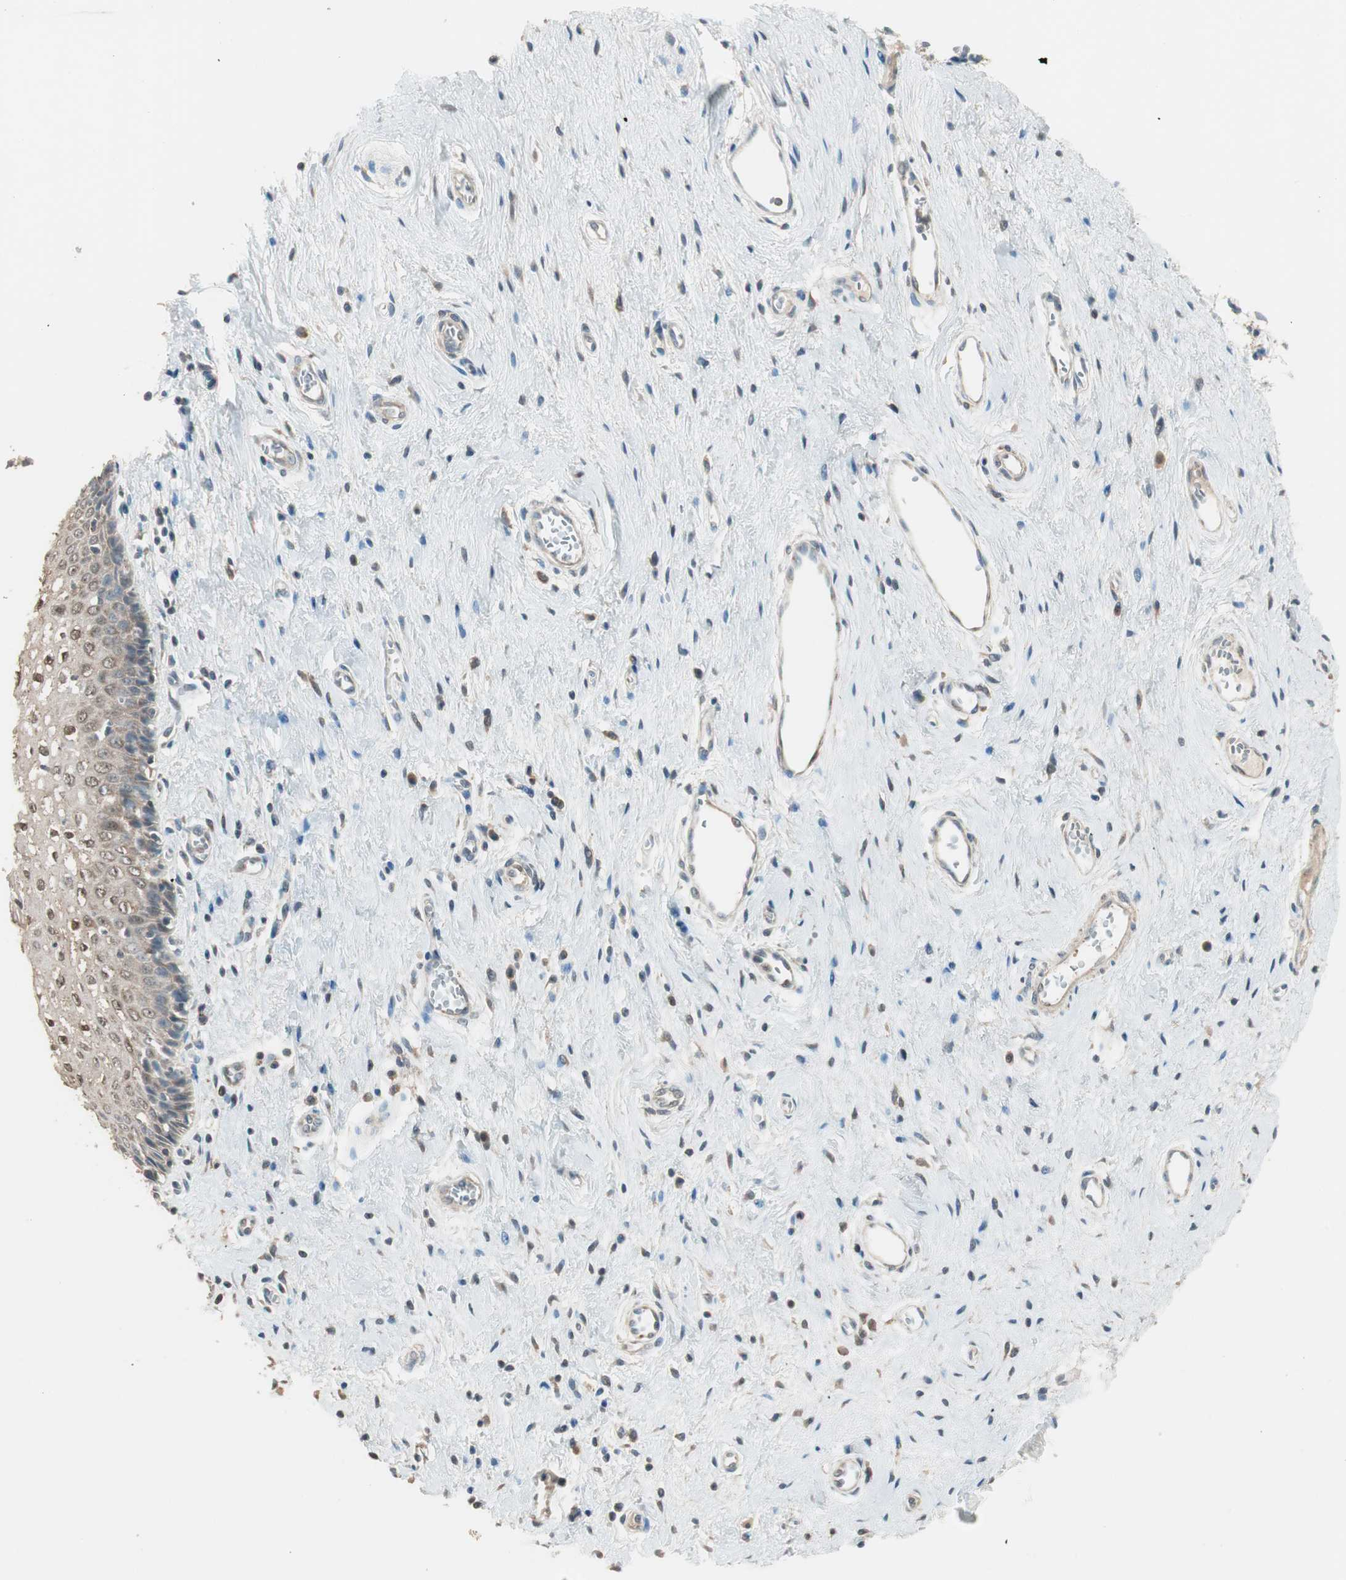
{"staining": {"intensity": "weak", "quantity": "25%-75%", "location": "cytoplasmic/membranous,nuclear"}, "tissue": "vagina", "cell_type": "Squamous epithelial cells", "image_type": "normal", "snomed": [{"axis": "morphology", "description": "Normal tissue, NOS"}, {"axis": "topography", "description": "Soft tissue"}, {"axis": "topography", "description": "Vagina"}], "caption": "This image shows immunohistochemistry (IHC) staining of unremarkable human vagina, with low weak cytoplasmic/membranous,nuclear positivity in about 25%-75% of squamous epithelial cells.", "gene": "TRIM21", "patient": {"sex": "female", "age": 61}}